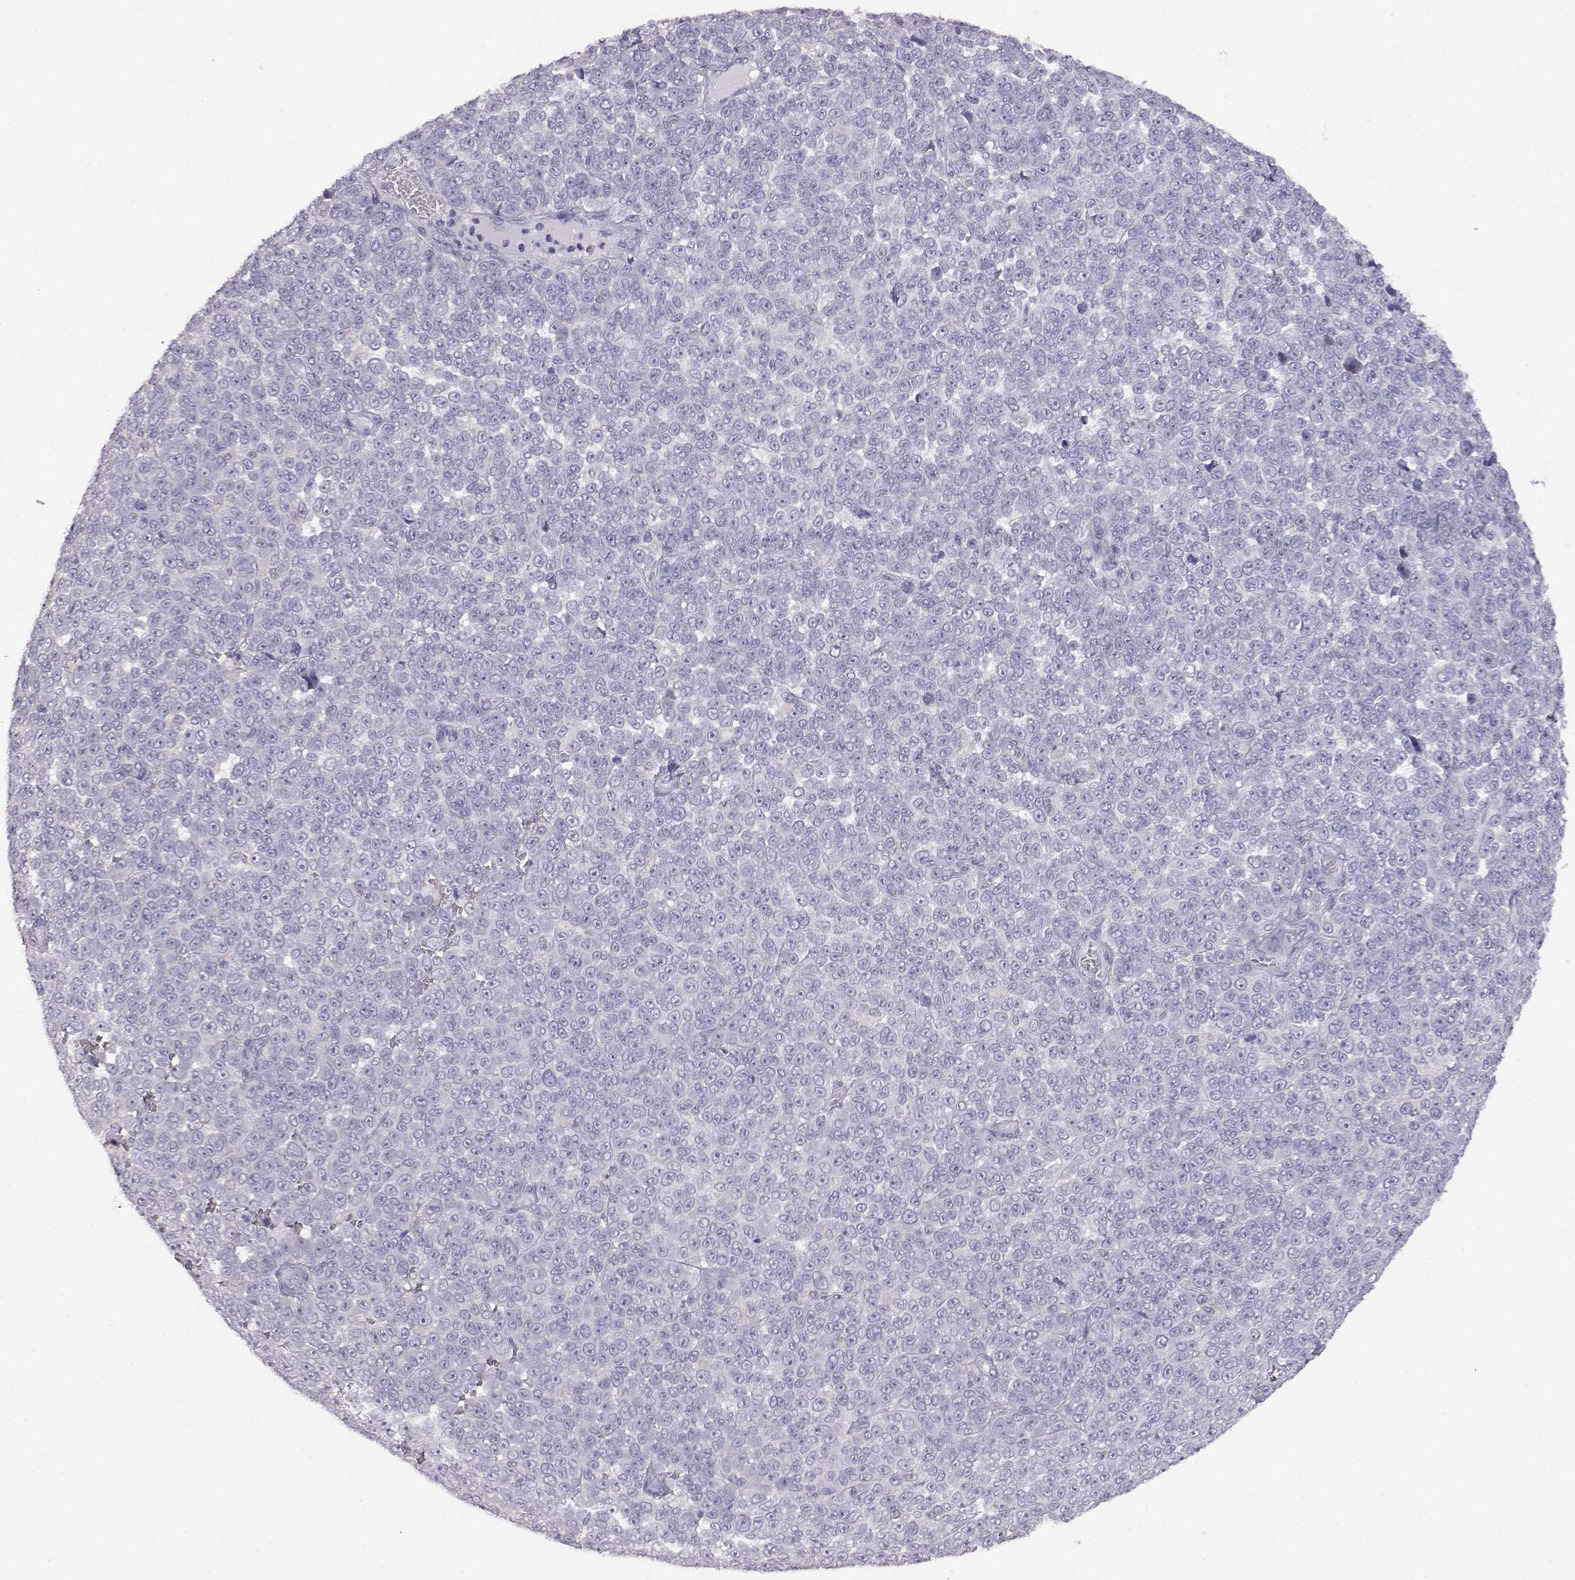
{"staining": {"intensity": "negative", "quantity": "none", "location": "none"}, "tissue": "melanoma", "cell_type": "Tumor cells", "image_type": "cancer", "snomed": [{"axis": "morphology", "description": "Malignant melanoma, NOS"}, {"axis": "topography", "description": "Skin"}], "caption": "Melanoma was stained to show a protein in brown. There is no significant positivity in tumor cells. (Stains: DAB IHC with hematoxylin counter stain, Microscopy: brightfield microscopy at high magnification).", "gene": "AKR1B1", "patient": {"sex": "female", "age": 95}}